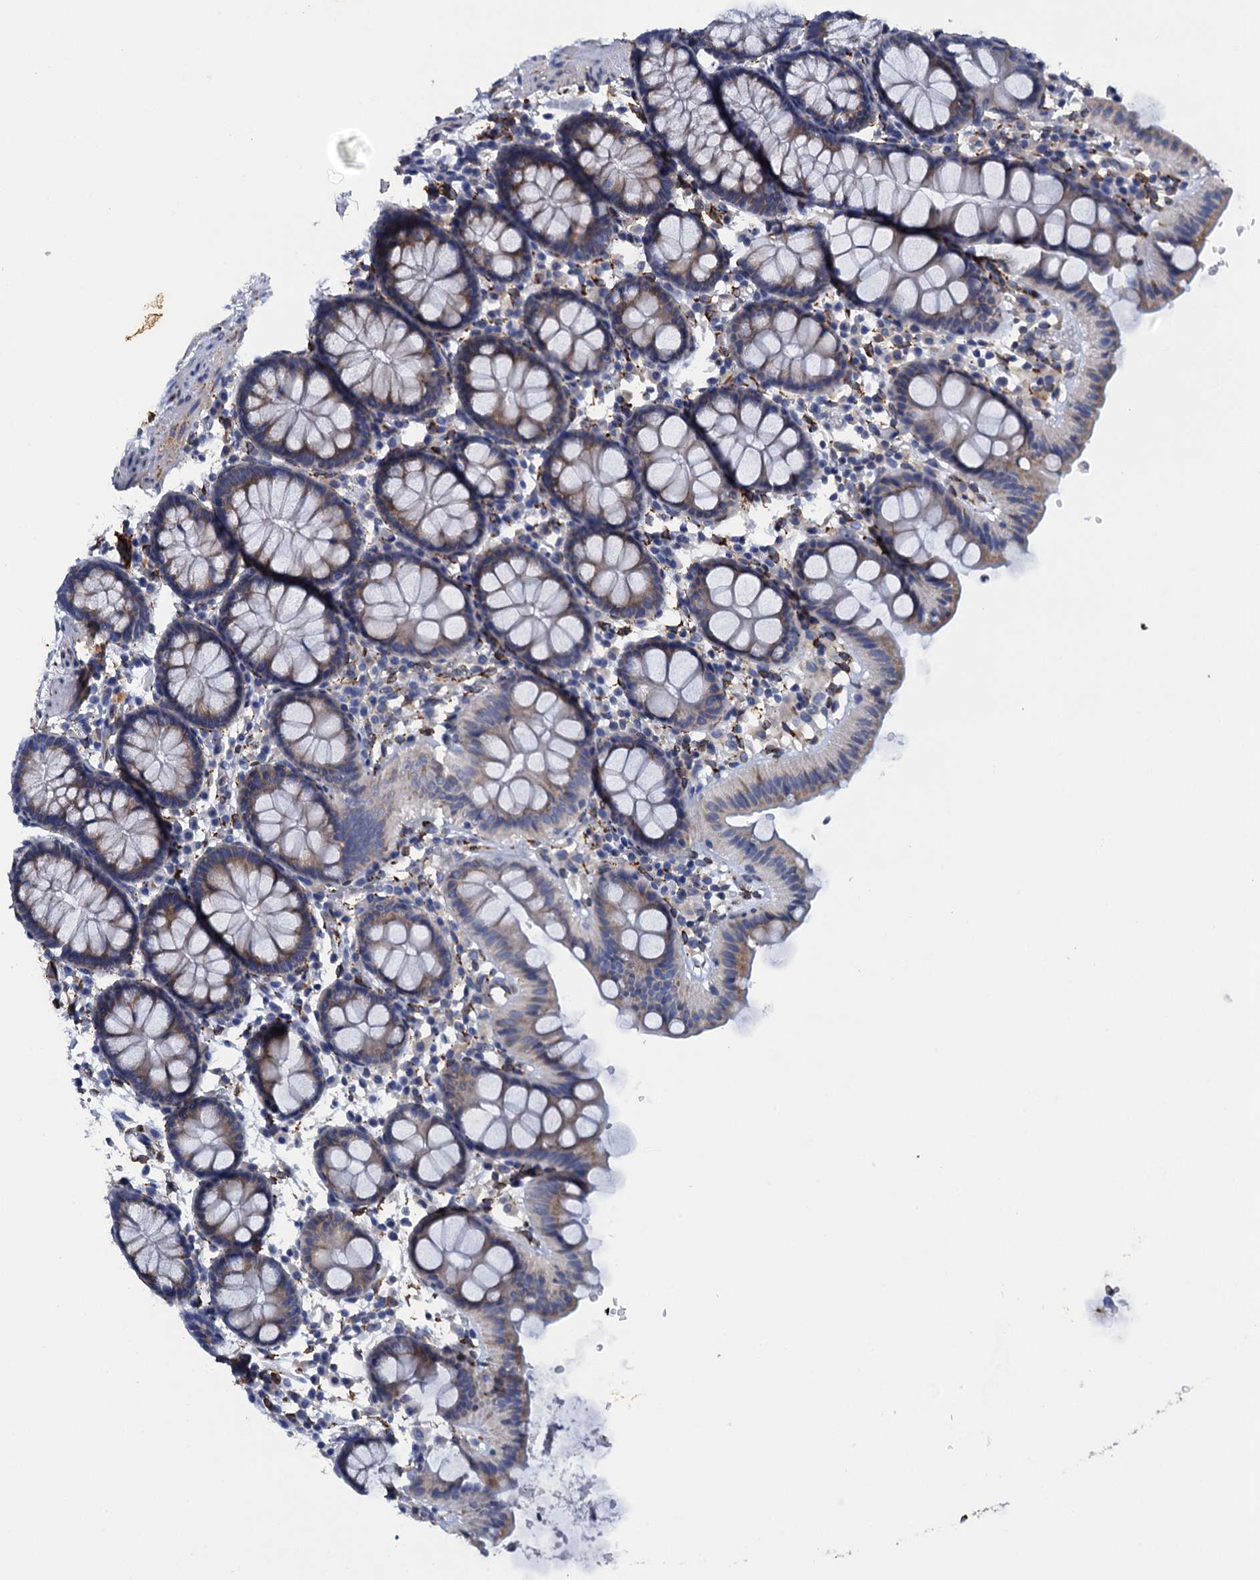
{"staining": {"intensity": "moderate", "quantity": ">75%", "location": "cytoplasmic/membranous"}, "tissue": "colon", "cell_type": "Endothelial cells", "image_type": "normal", "snomed": [{"axis": "morphology", "description": "Normal tissue, NOS"}, {"axis": "topography", "description": "Colon"}], "caption": "The photomicrograph demonstrates staining of benign colon, revealing moderate cytoplasmic/membranous protein expression (brown color) within endothelial cells.", "gene": "POGLUT3", "patient": {"sex": "male", "age": 75}}